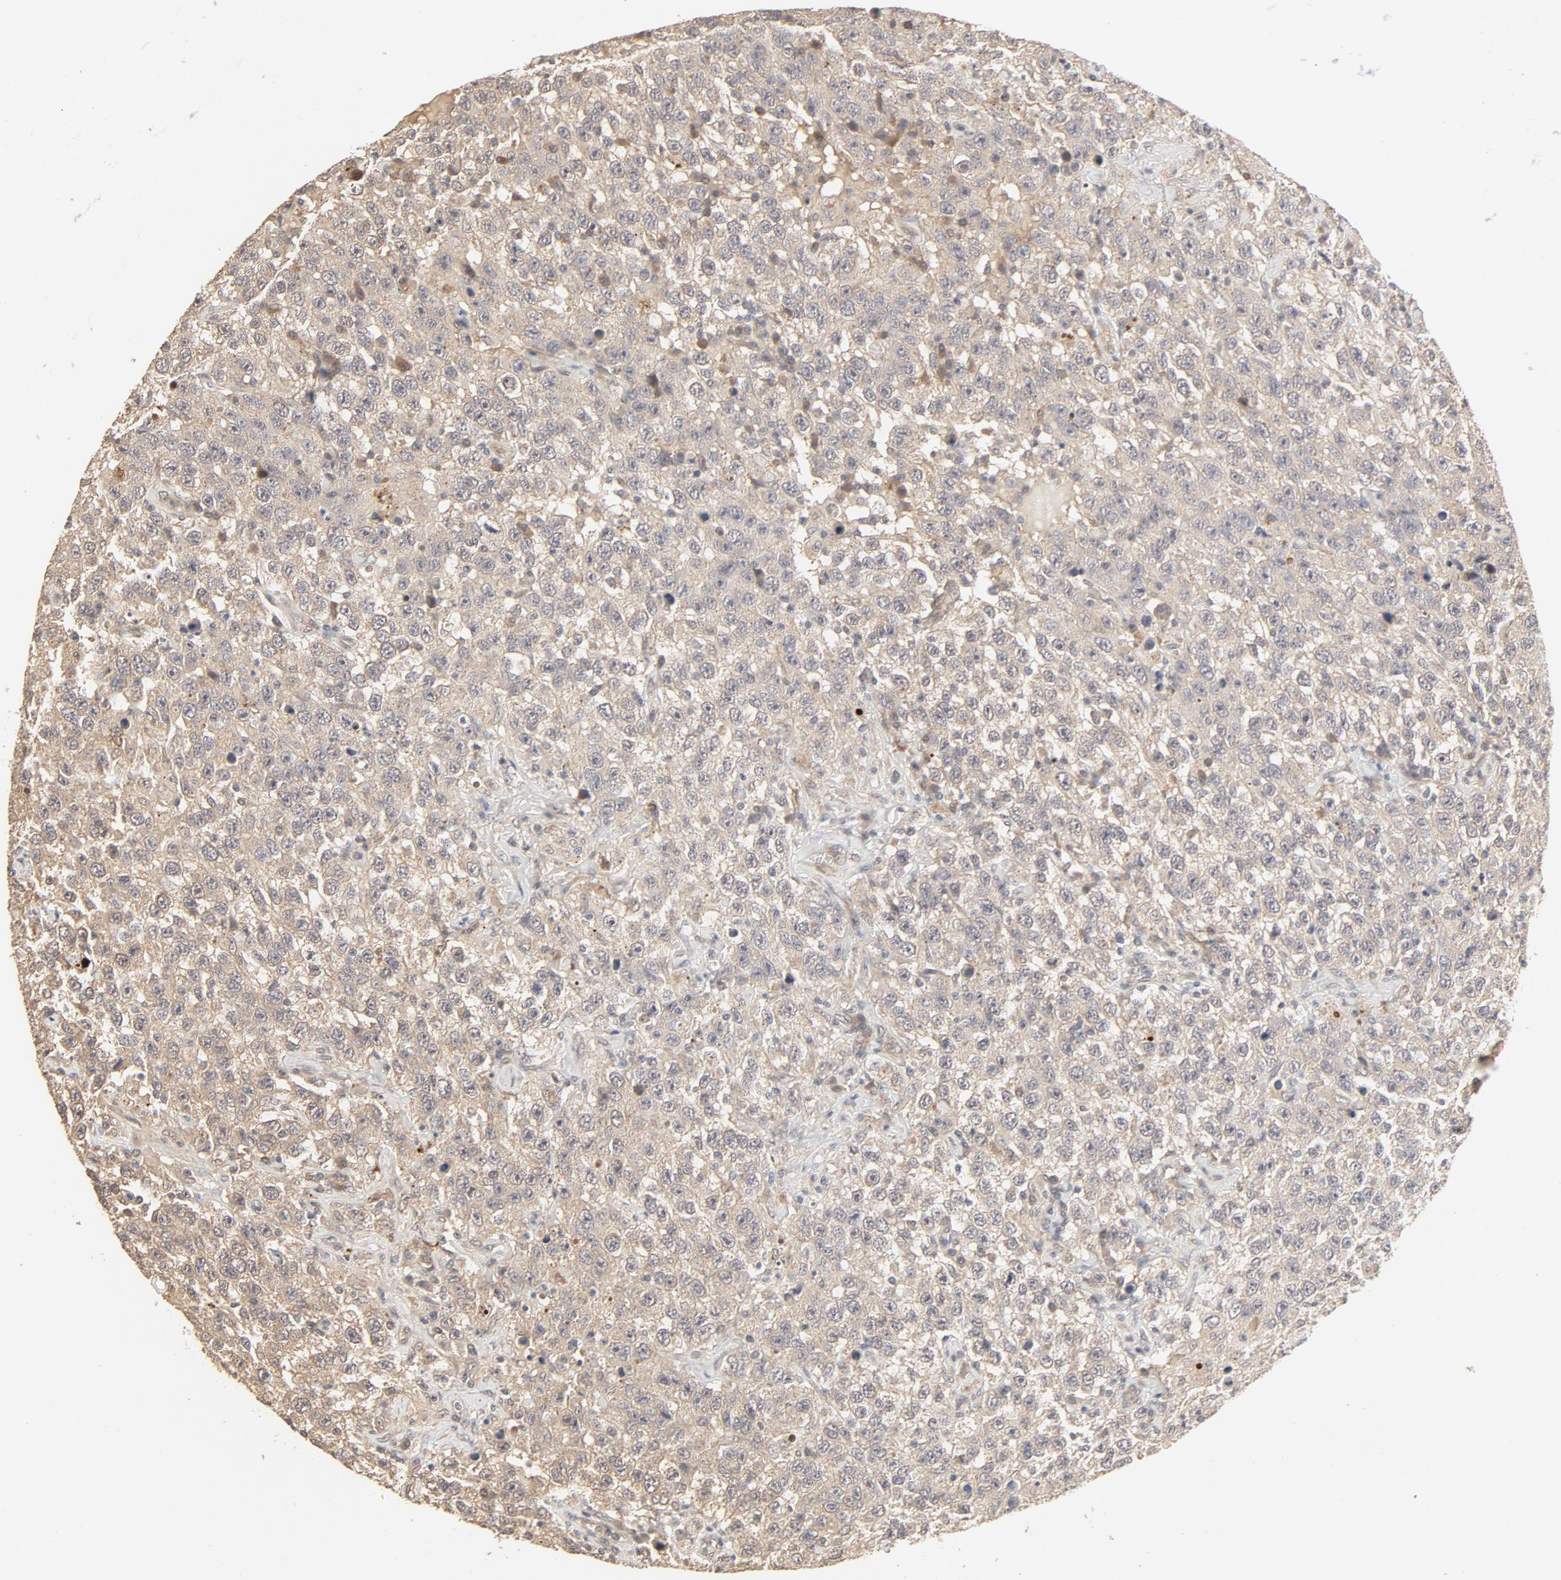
{"staining": {"intensity": "moderate", "quantity": ">75%", "location": "cytoplasmic/membranous"}, "tissue": "testis cancer", "cell_type": "Tumor cells", "image_type": "cancer", "snomed": [{"axis": "morphology", "description": "Seminoma, NOS"}, {"axis": "topography", "description": "Testis"}], "caption": "A high-resolution image shows immunohistochemistry (IHC) staining of testis cancer (seminoma), which demonstrates moderate cytoplasmic/membranous positivity in about >75% of tumor cells.", "gene": "IL3RA", "patient": {"sex": "male", "age": 41}}